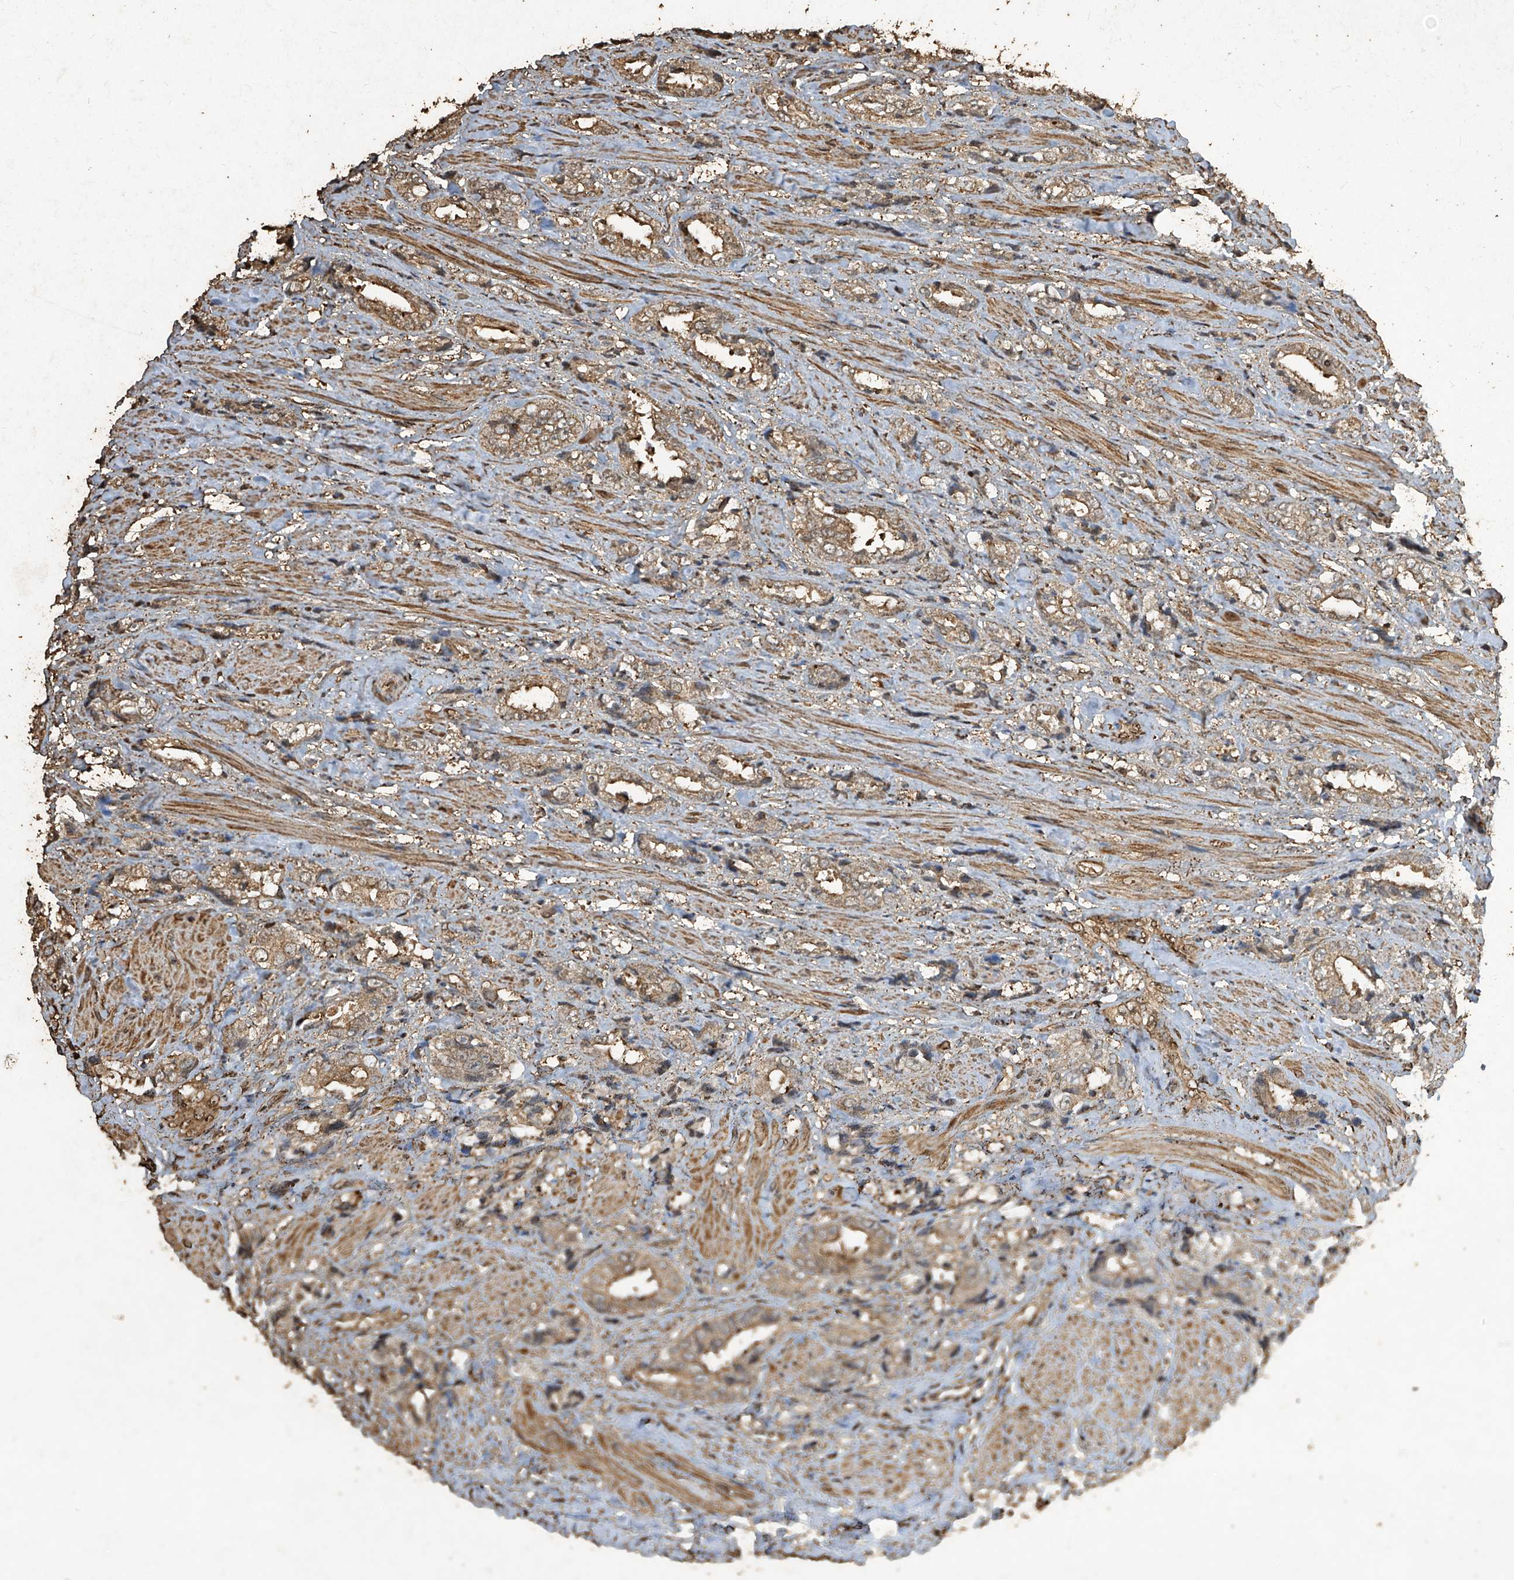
{"staining": {"intensity": "moderate", "quantity": "<25%", "location": "cytoplasmic/membranous"}, "tissue": "prostate cancer", "cell_type": "Tumor cells", "image_type": "cancer", "snomed": [{"axis": "morphology", "description": "Adenocarcinoma, High grade"}, {"axis": "topography", "description": "Prostate"}], "caption": "About <25% of tumor cells in human adenocarcinoma (high-grade) (prostate) exhibit moderate cytoplasmic/membranous protein positivity as visualized by brown immunohistochemical staining.", "gene": "ERBB3", "patient": {"sex": "male", "age": 61}}